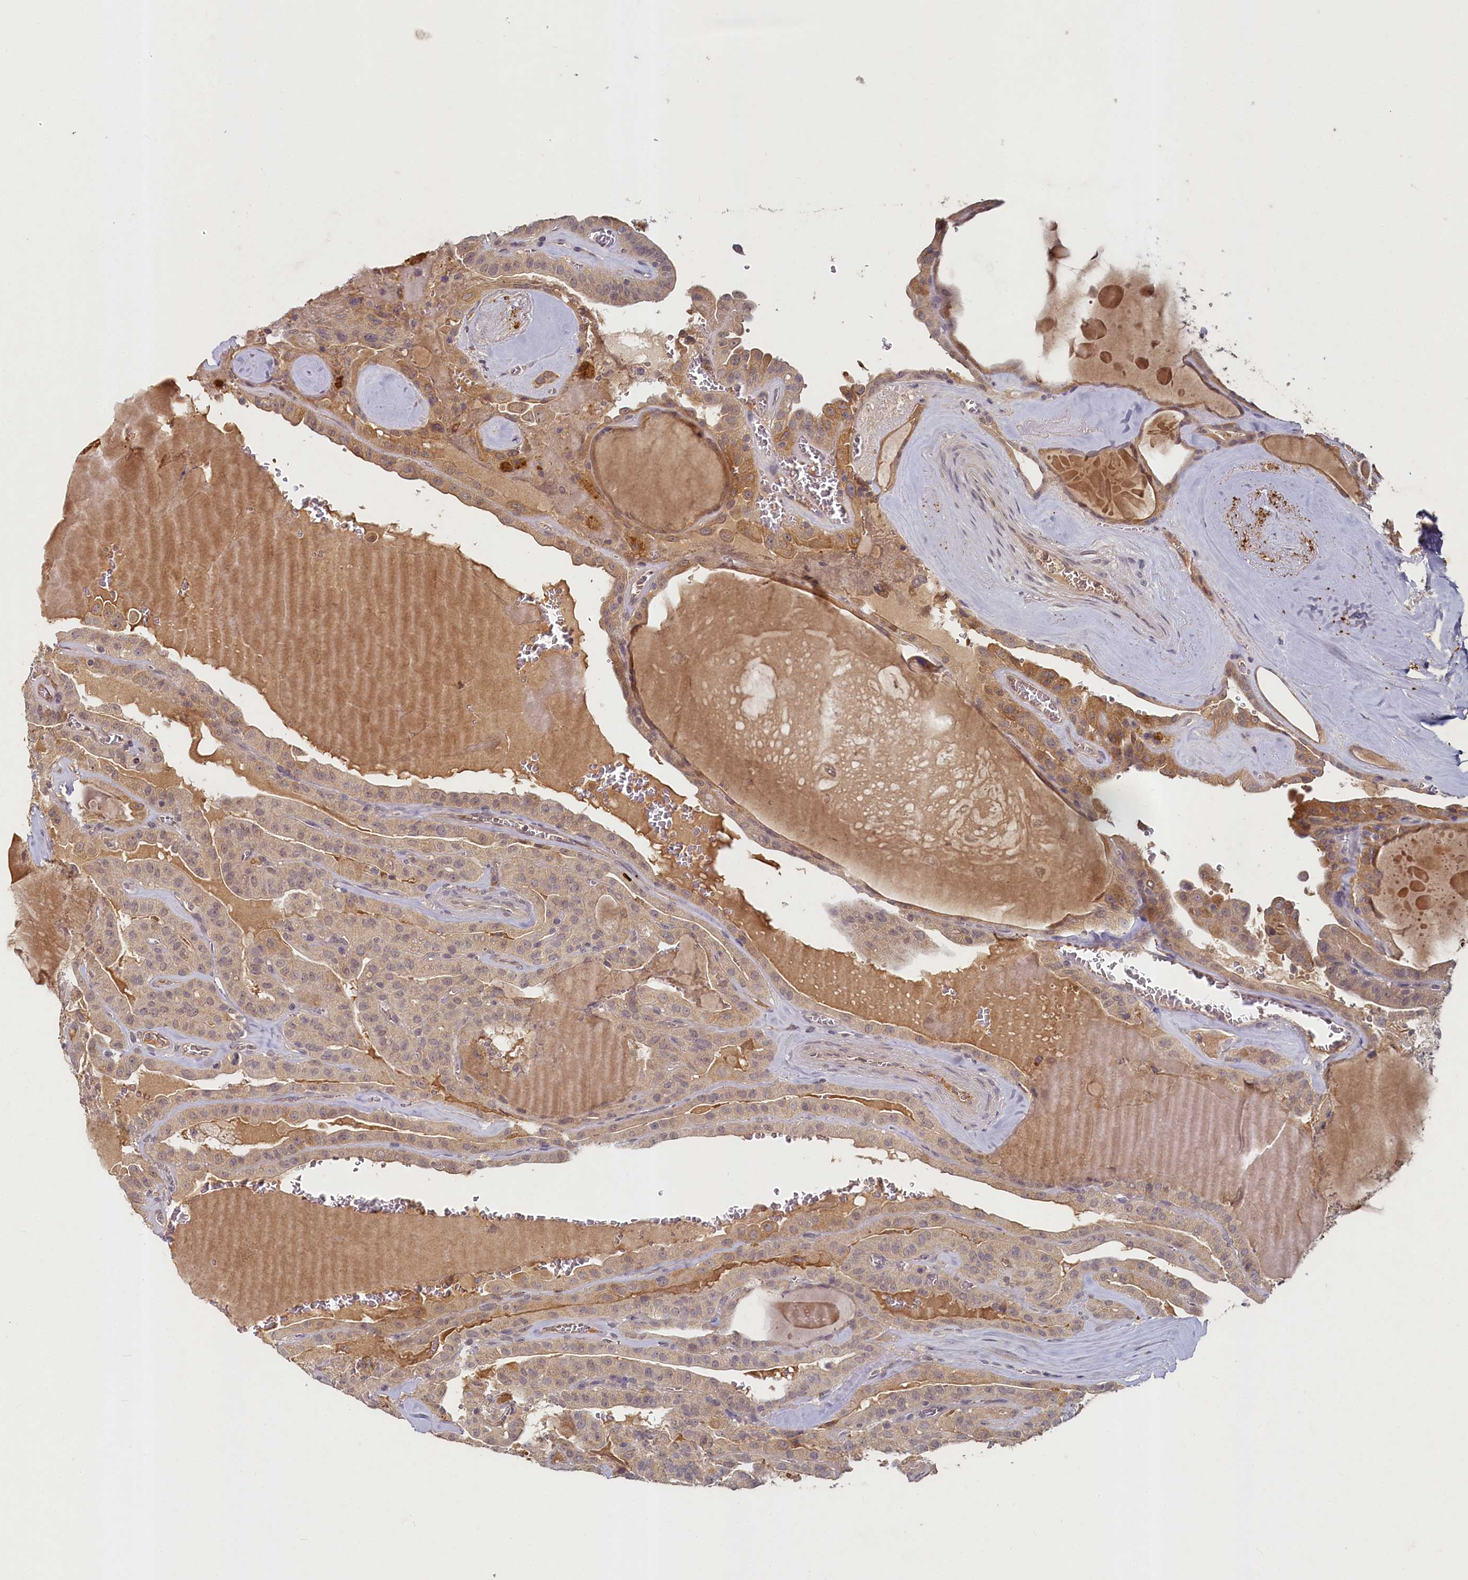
{"staining": {"intensity": "weak", "quantity": ">75%", "location": "cytoplasmic/membranous"}, "tissue": "thyroid cancer", "cell_type": "Tumor cells", "image_type": "cancer", "snomed": [{"axis": "morphology", "description": "Papillary adenocarcinoma, NOS"}, {"axis": "topography", "description": "Thyroid gland"}], "caption": "Tumor cells reveal low levels of weak cytoplasmic/membranous positivity in approximately >75% of cells in human thyroid cancer. The protein of interest is shown in brown color, while the nuclei are stained blue.", "gene": "HERC3", "patient": {"sex": "male", "age": 52}}